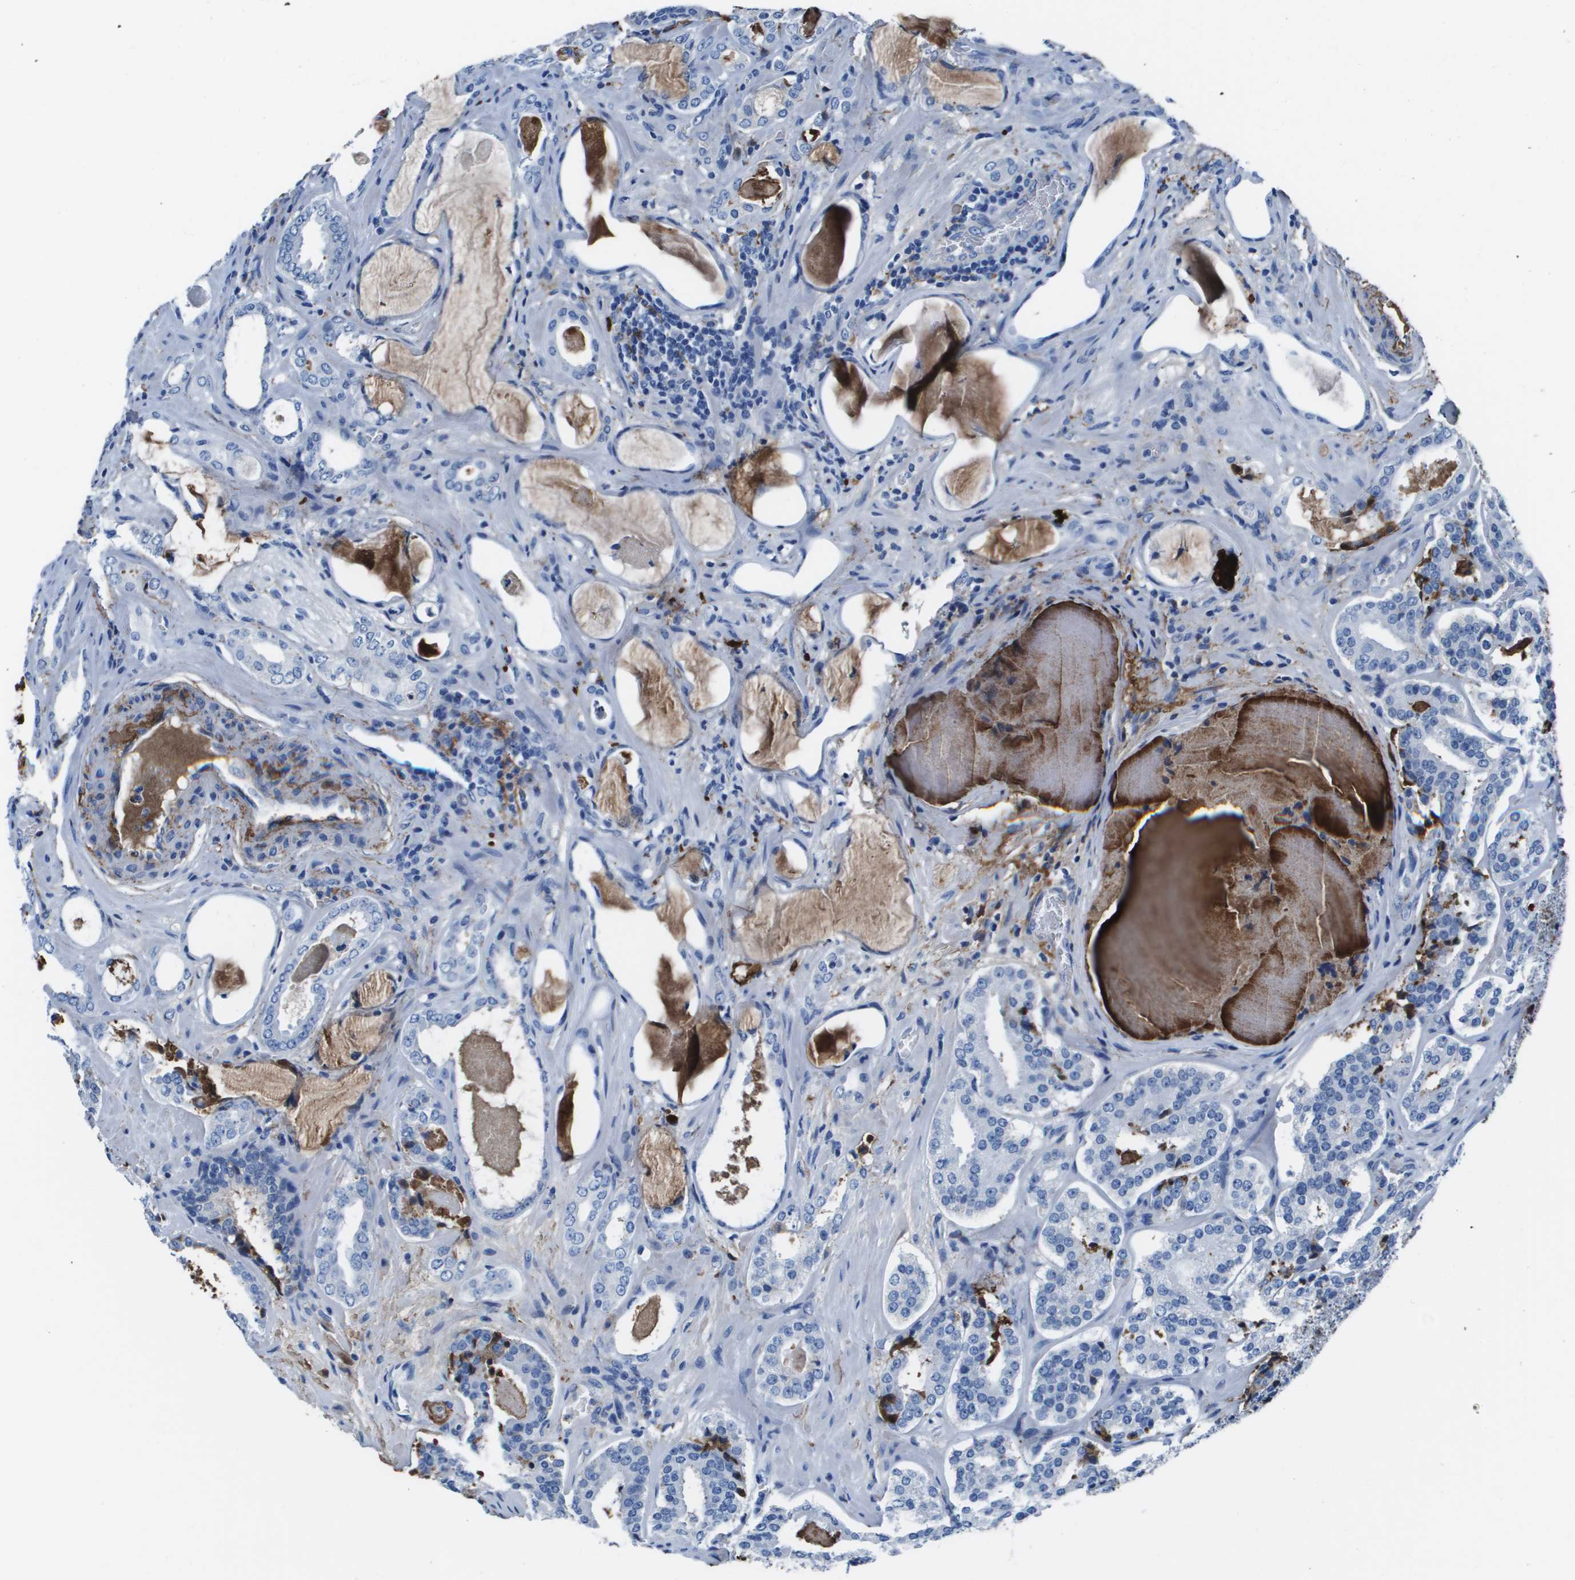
{"staining": {"intensity": "negative", "quantity": "none", "location": "none"}, "tissue": "prostate cancer", "cell_type": "Tumor cells", "image_type": "cancer", "snomed": [{"axis": "morphology", "description": "Adenocarcinoma, High grade"}, {"axis": "topography", "description": "Prostate"}], "caption": "High power microscopy image of an immunohistochemistry micrograph of prostate cancer, revealing no significant positivity in tumor cells.", "gene": "VTN", "patient": {"sex": "male", "age": 60}}